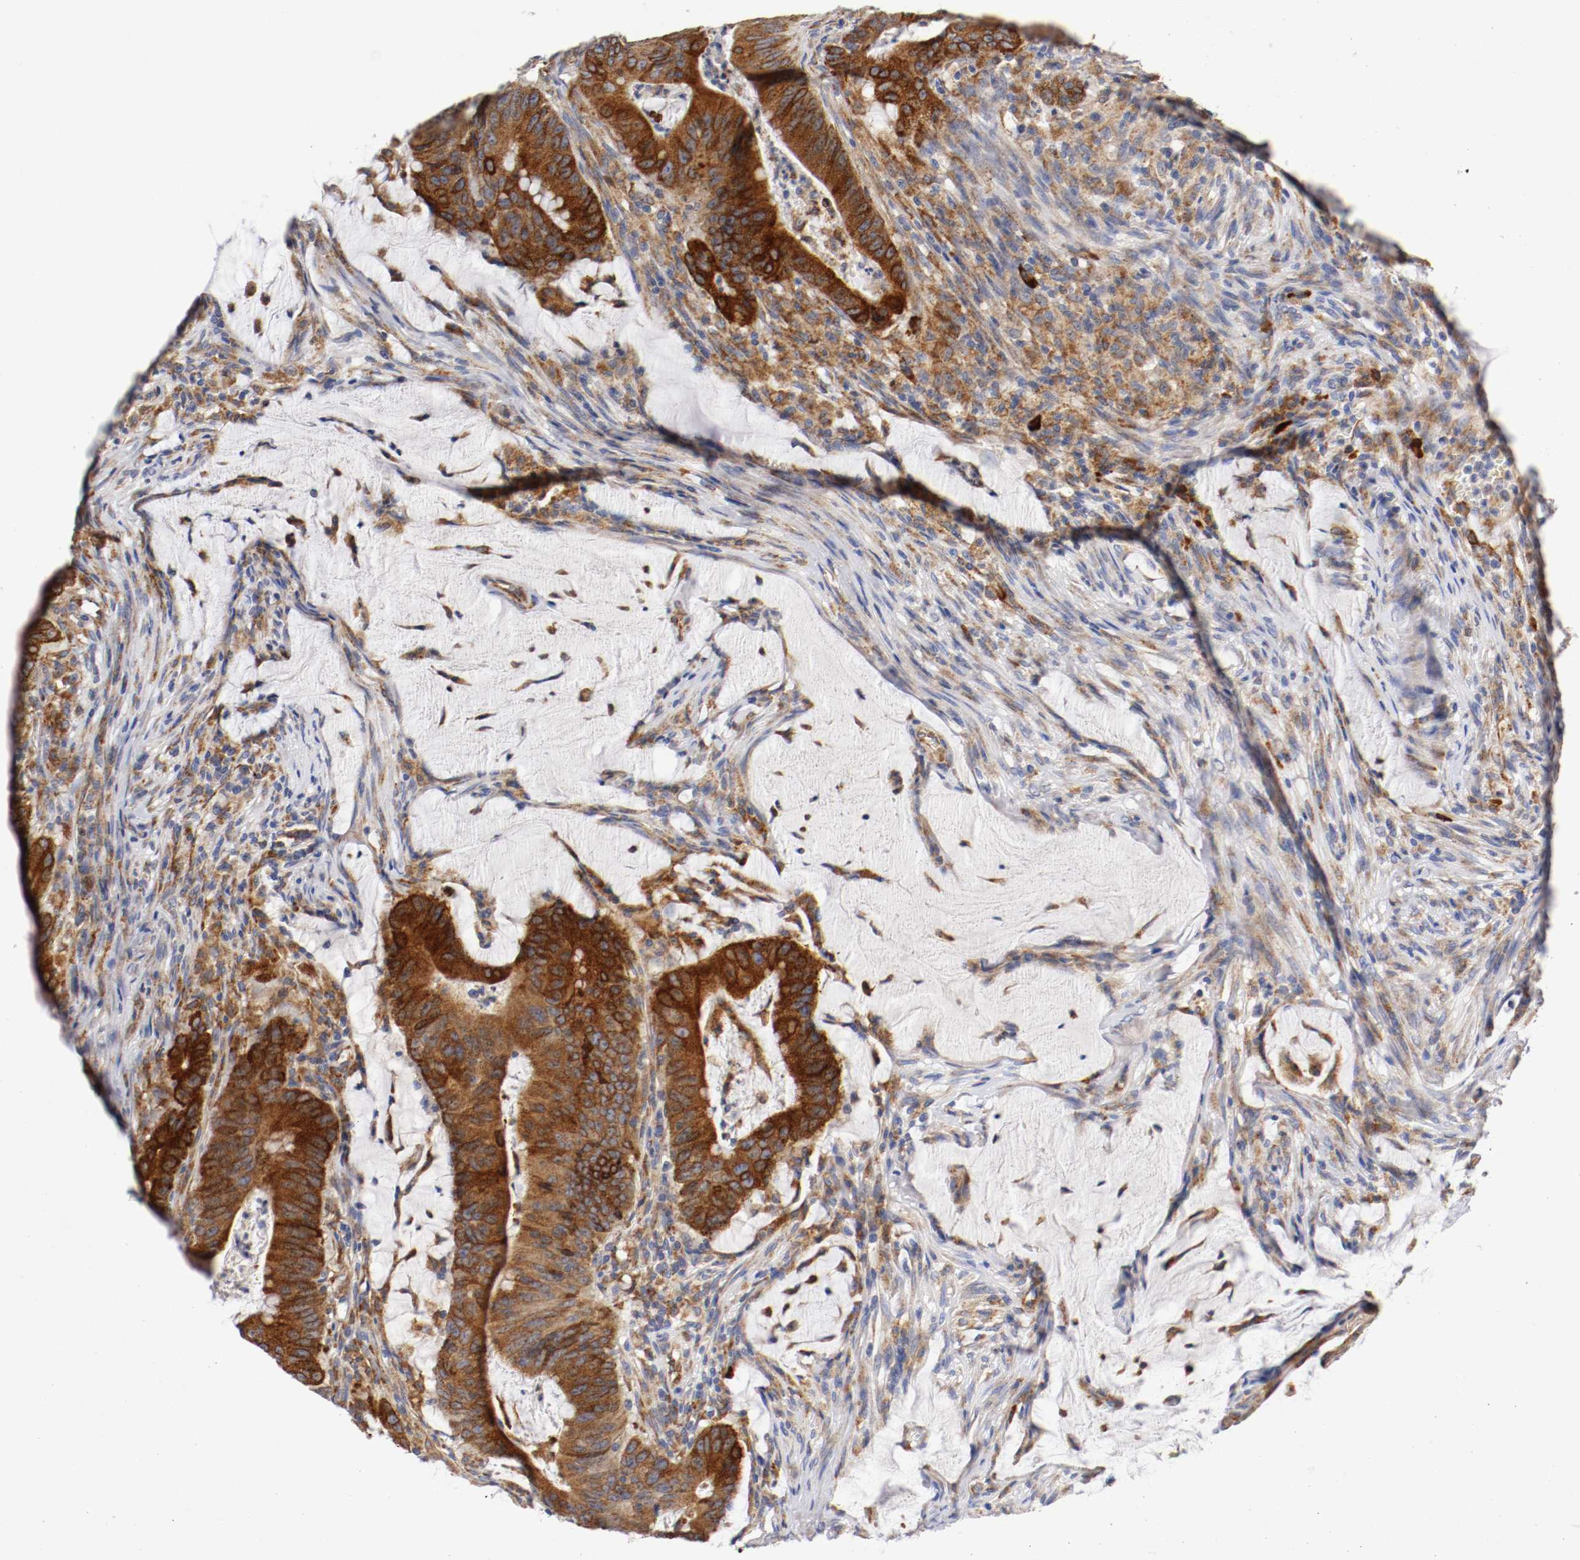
{"staining": {"intensity": "strong", "quantity": ">75%", "location": "cytoplasmic/membranous"}, "tissue": "colorectal cancer", "cell_type": "Tumor cells", "image_type": "cancer", "snomed": [{"axis": "morphology", "description": "Adenocarcinoma, NOS"}, {"axis": "topography", "description": "Colon"}], "caption": "Colorectal adenocarcinoma stained with immunohistochemistry (IHC) exhibits strong cytoplasmic/membranous staining in about >75% of tumor cells.", "gene": "TRAF2", "patient": {"sex": "male", "age": 45}}